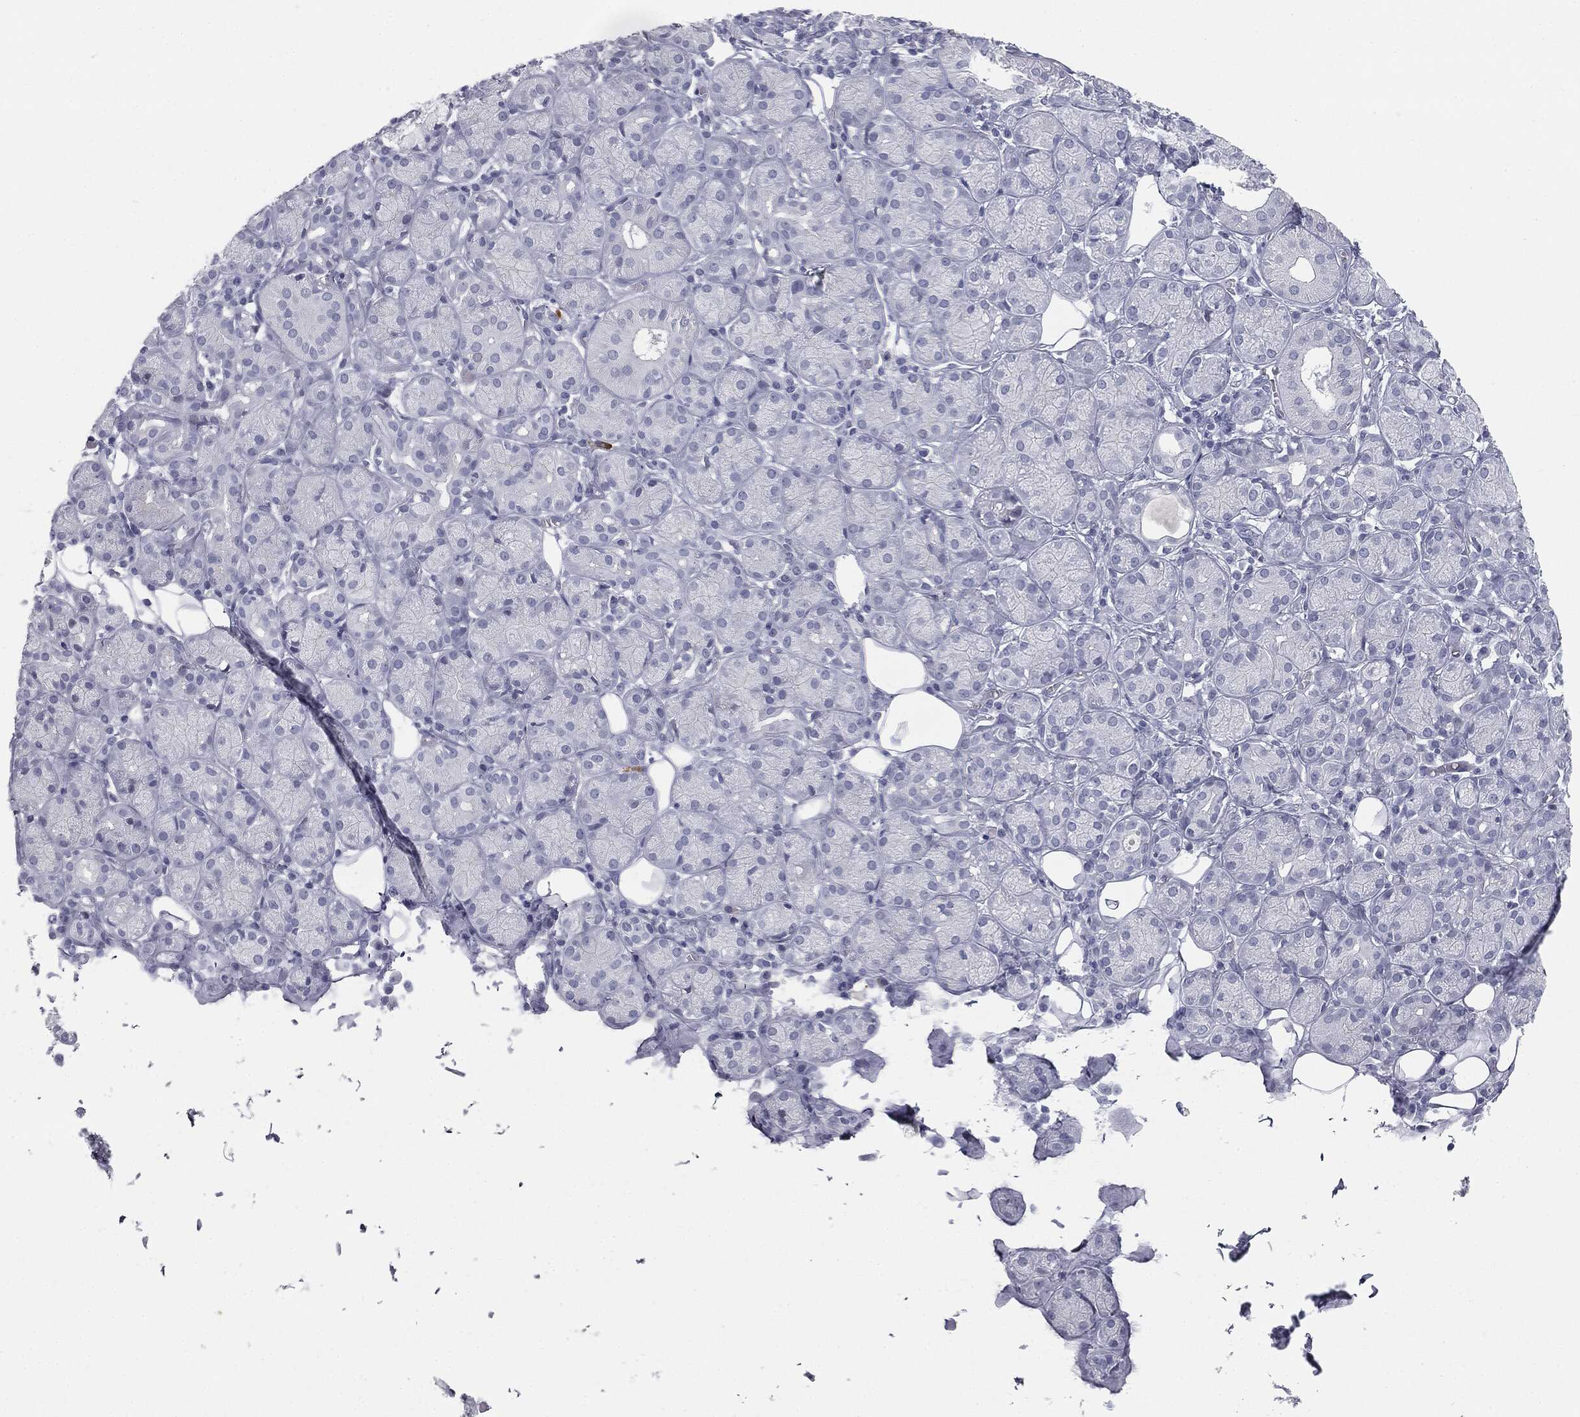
{"staining": {"intensity": "negative", "quantity": "none", "location": "none"}, "tissue": "salivary gland", "cell_type": "Glandular cells", "image_type": "normal", "snomed": [{"axis": "morphology", "description": "Normal tissue, NOS"}, {"axis": "topography", "description": "Salivary gland"}], "caption": "Immunohistochemistry (IHC) of normal human salivary gland displays no expression in glandular cells.", "gene": "TPO", "patient": {"sex": "male", "age": 71}}